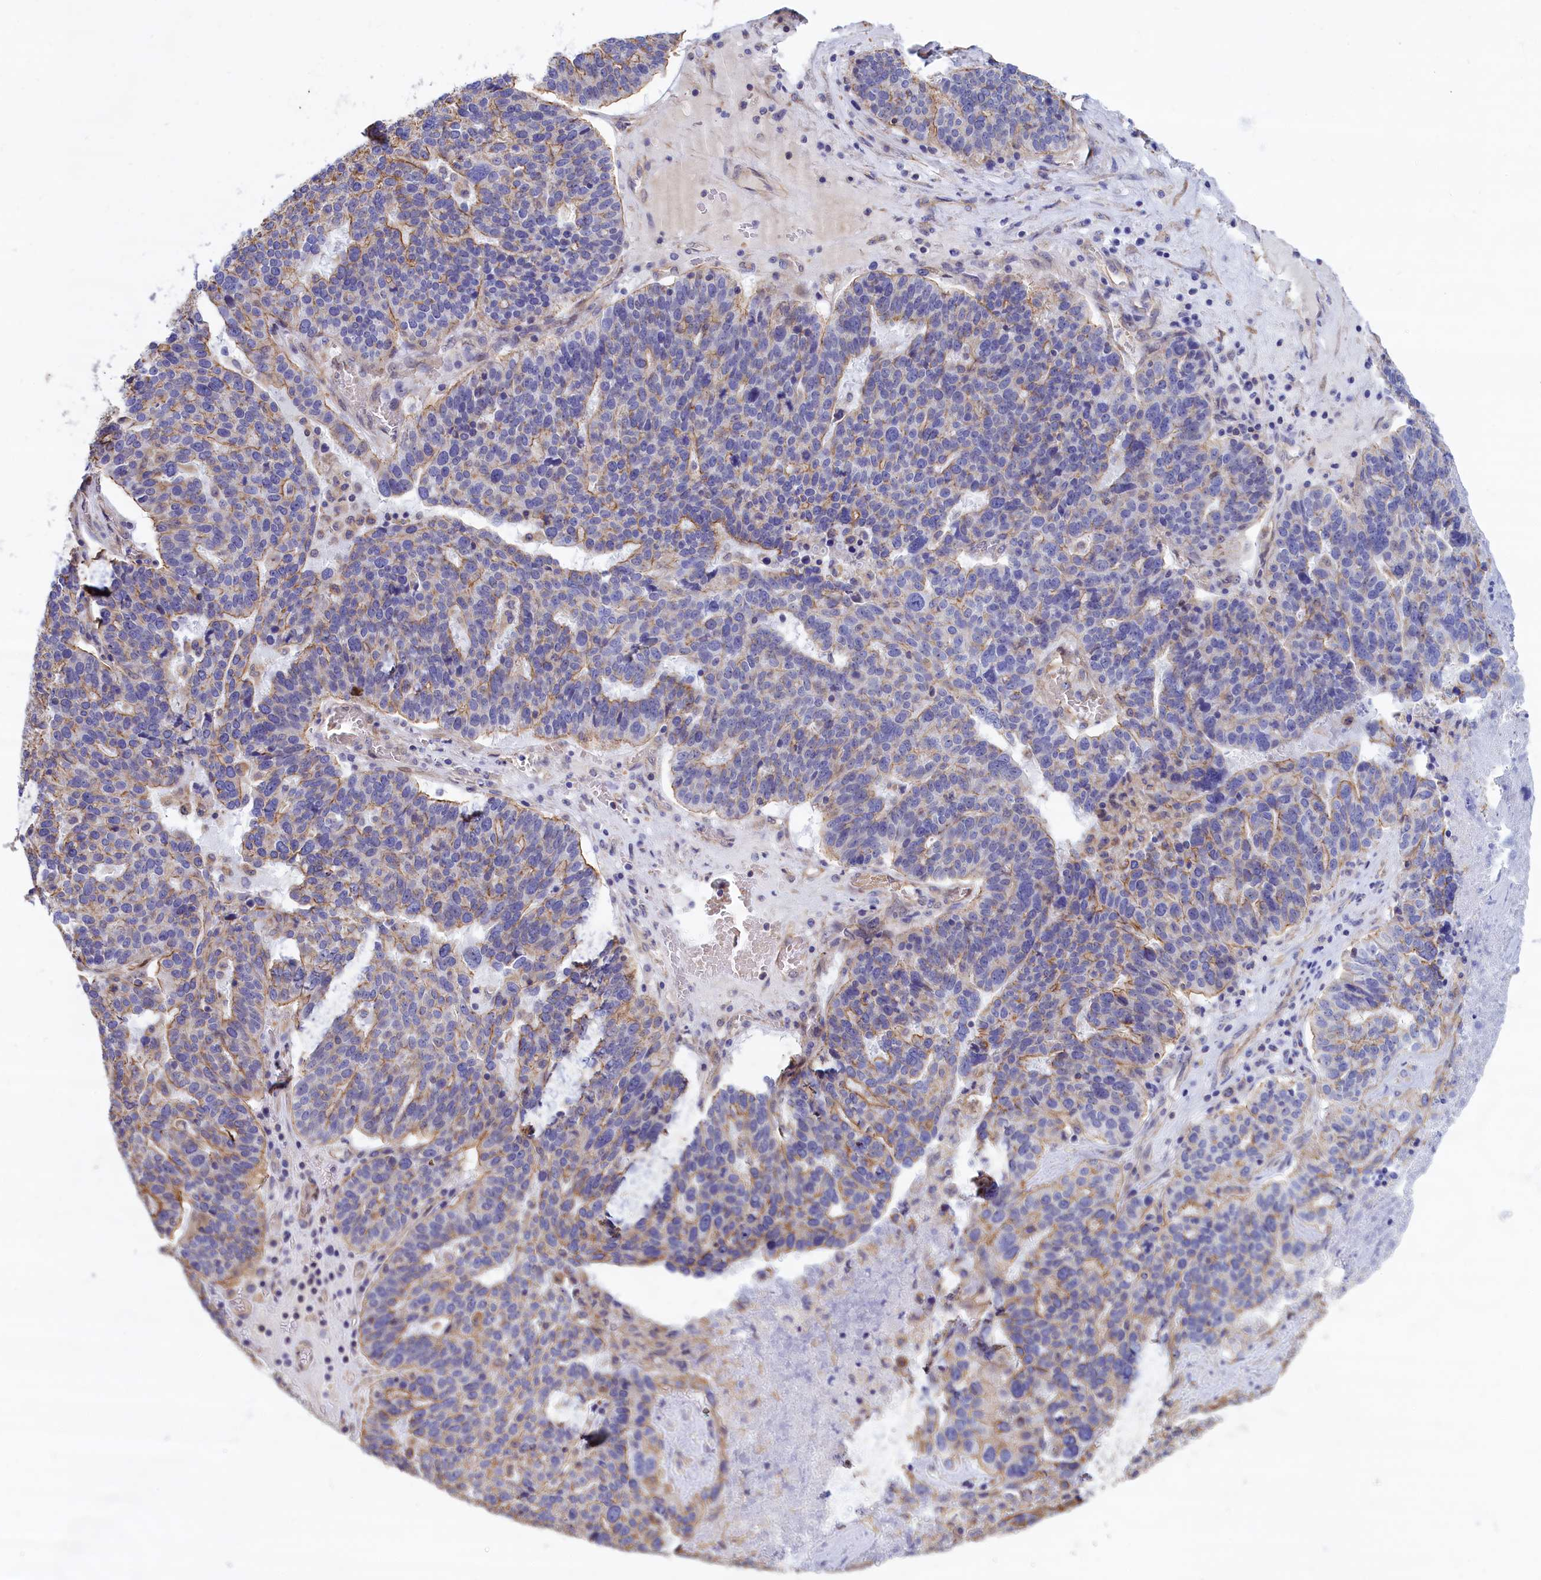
{"staining": {"intensity": "weak", "quantity": "<25%", "location": "cytoplasmic/membranous"}, "tissue": "ovarian cancer", "cell_type": "Tumor cells", "image_type": "cancer", "snomed": [{"axis": "morphology", "description": "Cystadenocarcinoma, serous, NOS"}, {"axis": "topography", "description": "Ovary"}], "caption": "An IHC histopathology image of ovarian cancer is shown. There is no staining in tumor cells of ovarian cancer.", "gene": "ABCC12", "patient": {"sex": "female", "age": 59}}